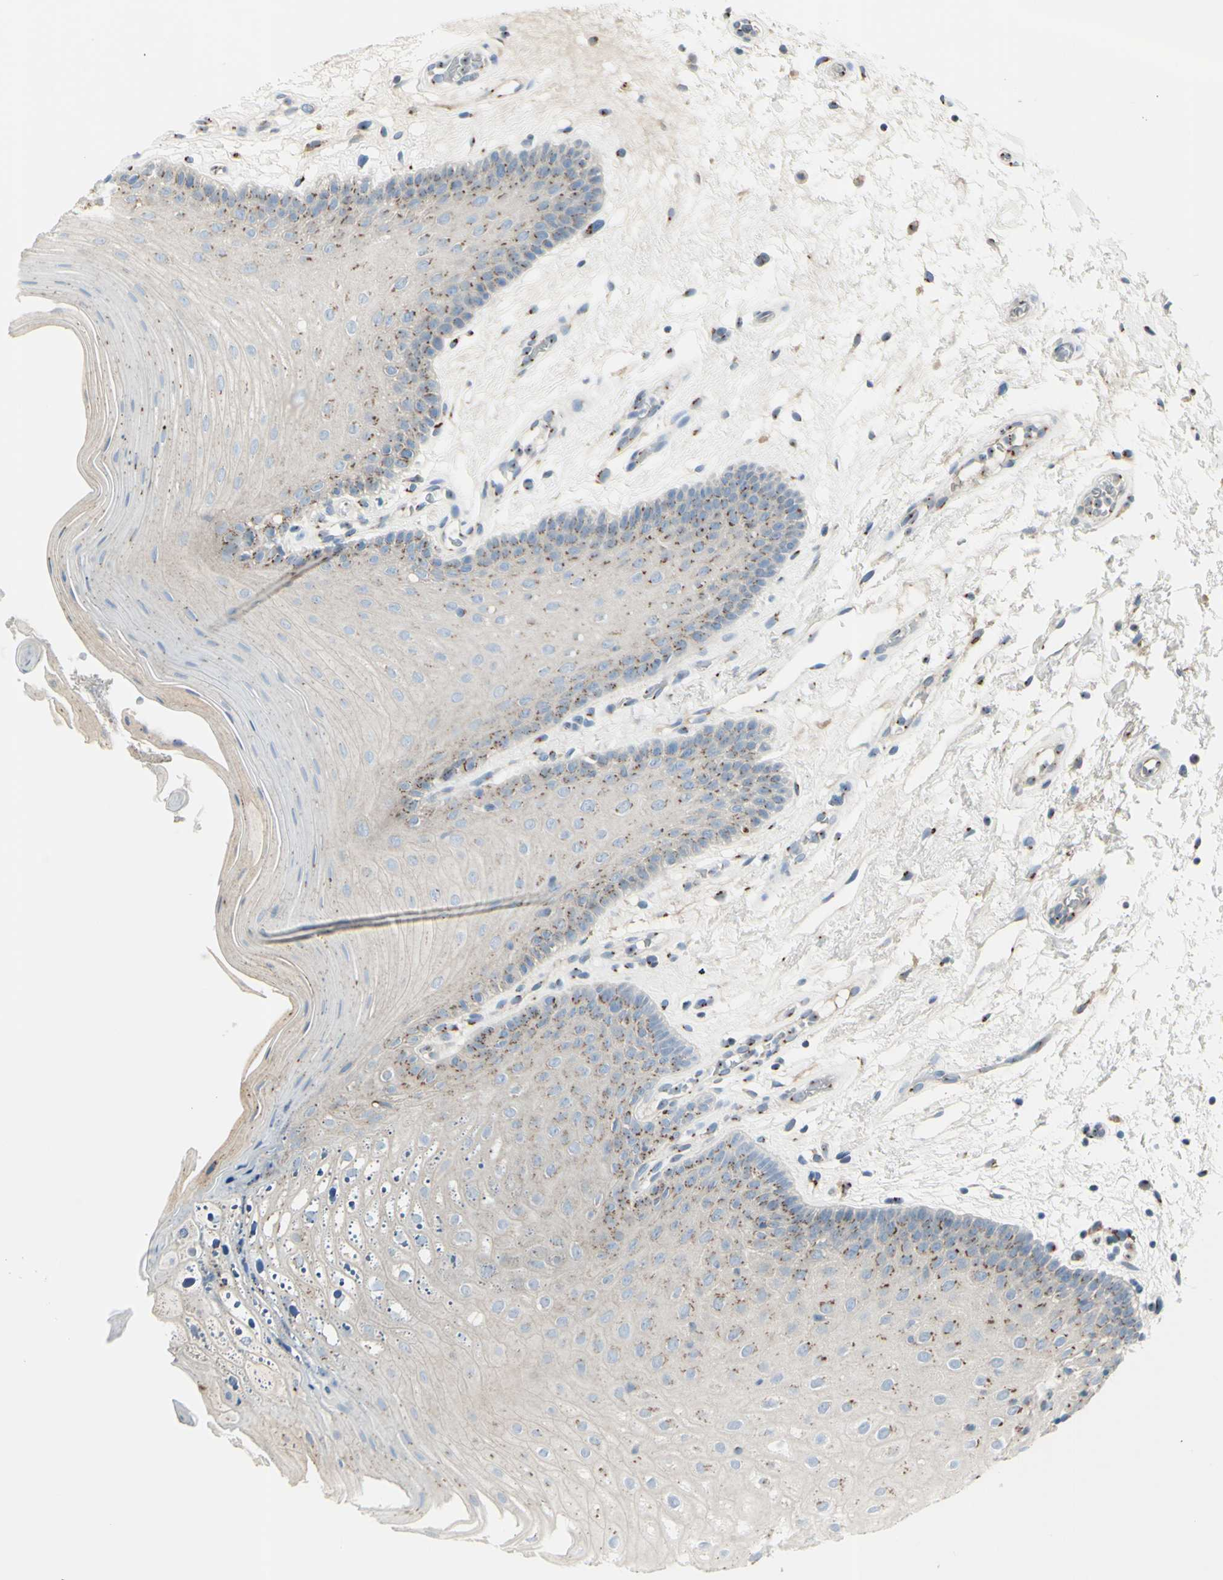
{"staining": {"intensity": "moderate", "quantity": "<25%", "location": "cytoplasmic/membranous"}, "tissue": "oral mucosa", "cell_type": "Squamous epithelial cells", "image_type": "normal", "snomed": [{"axis": "morphology", "description": "Normal tissue, NOS"}, {"axis": "morphology", "description": "Squamous cell carcinoma, NOS"}, {"axis": "topography", "description": "Skeletal muscle"}, {"axis": "topography", "description": "Oral tissue"}, {"axis": "topography", "description": "Head-Neck"}], "caption": "Immunohistochemical staining of normal human oral mucosa demonstrates moderate cytoplasmic/membranous protein expression in approximately <25% of squamous epithelial cells. The protein of interest is stained brown, and the nuclei are stained in blue (DAB (3,3'-diaminobenzidine) IHC with brightfield microscopy, high magnification).", "gene": "B4GALT1", "patient": {"sex": "male", "age": 71}}